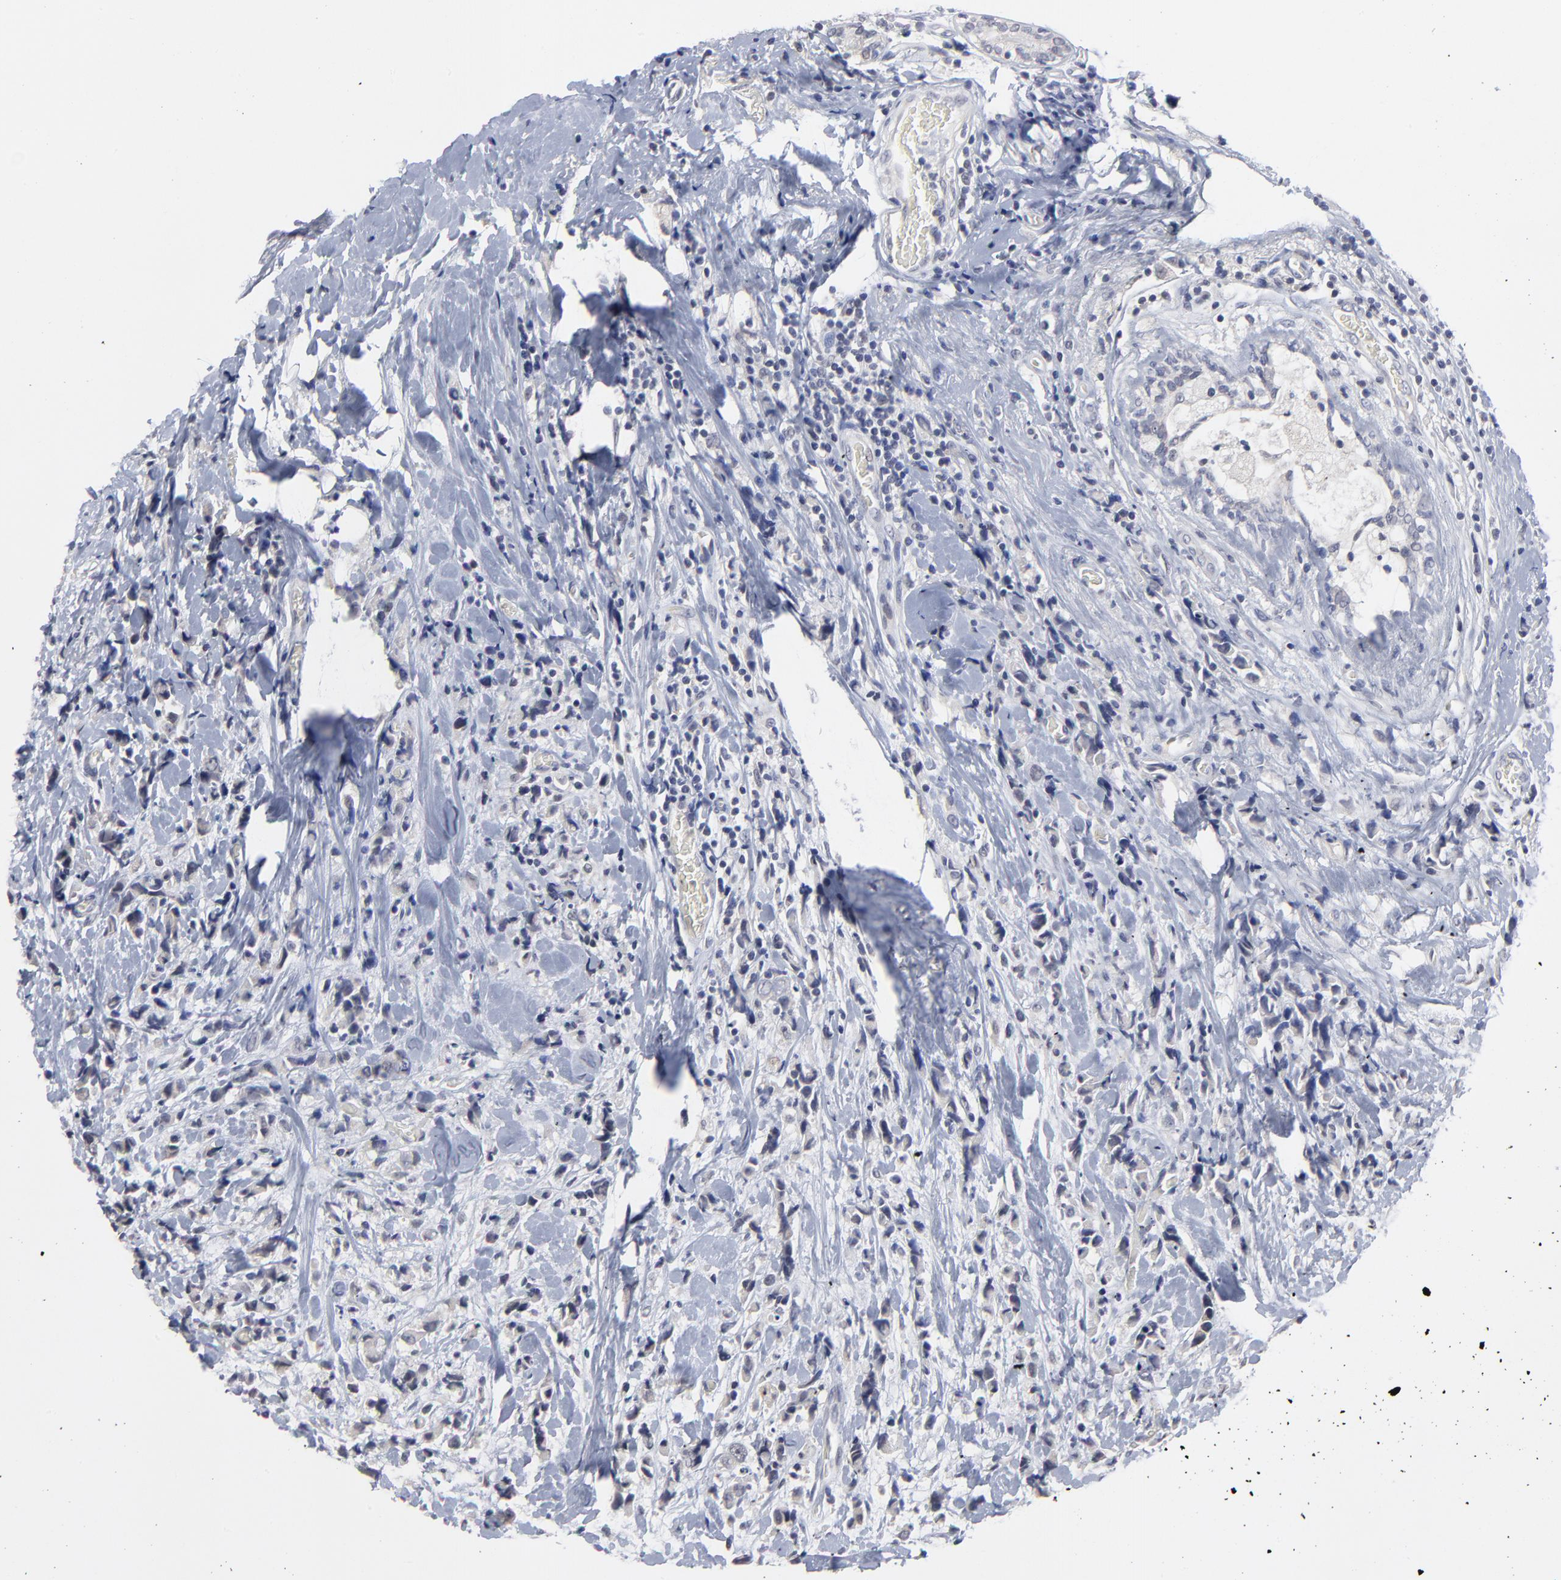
{"staining": {"intensity": "negative", "quantity": "none", "location": "none"}, "tissue": "breast cancer", "cell_type": "Tumor cells", "image_type": "cancer", "snomed": [{"axis": "morphology", "description": "Lobular carcinoma"}, {"axis": "topography", "description": "Breast"}], "caption": "The photomicrograph demonstrates no significant positivity in tumor cells of lobular carcinoma (breast).", "gene": "MAGEA10", "patient": {"sex": "female", "age": 57}}